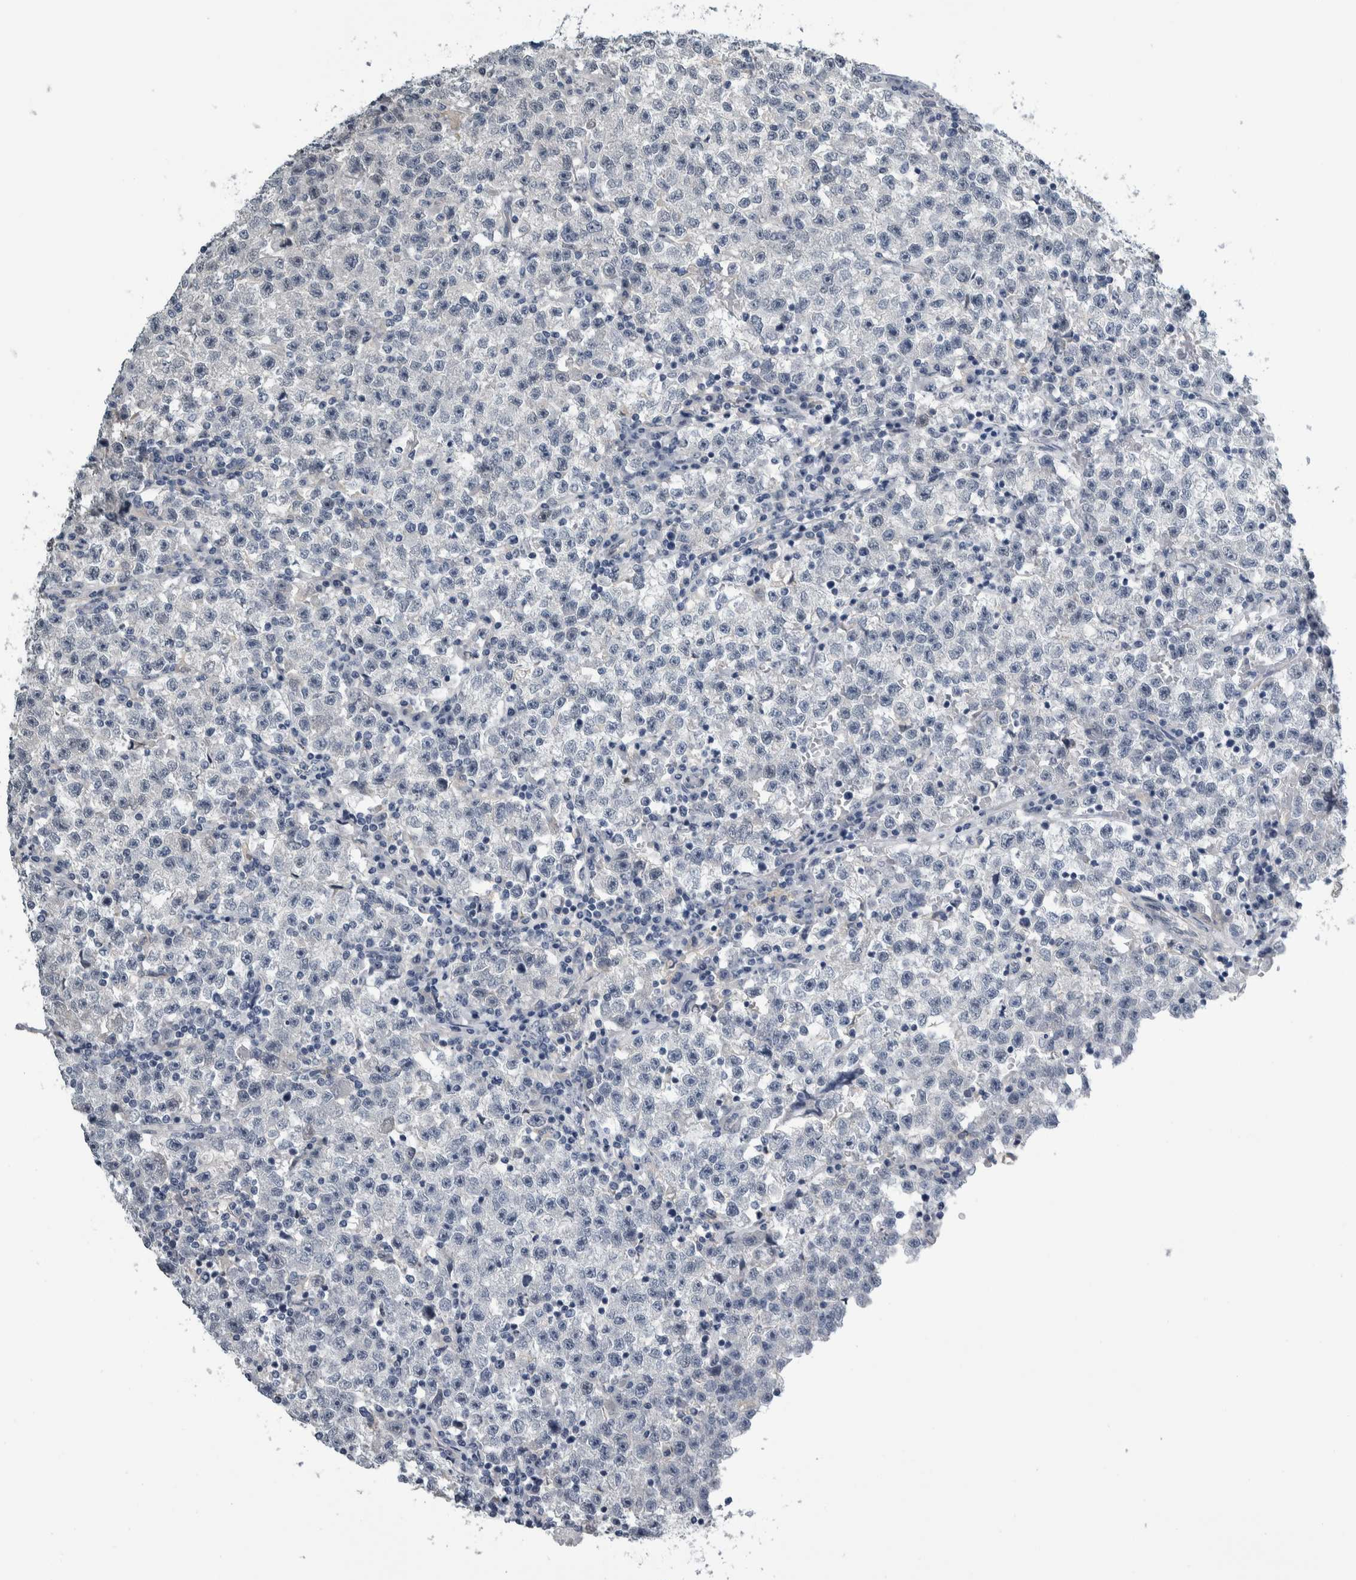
{"staining": {"intensity": "negative", "quantity": "none", "location": "none"}, "tissue": "testis cancer", "cell_type": "Tumor cells", "image_type": "cancer", "snomed": [{"axis": "morphology", "description": "Seminoma, NOS"}, {"axis": "topography", "description": "Testis"}], "caption": "A high-resolution photomicrograph shows IHC staining of testis cancer (seminoma), which reveals no significant staining in tumor cells.", "gene": "COL14A1", "patient": {"sex": "male", "age": 22}}